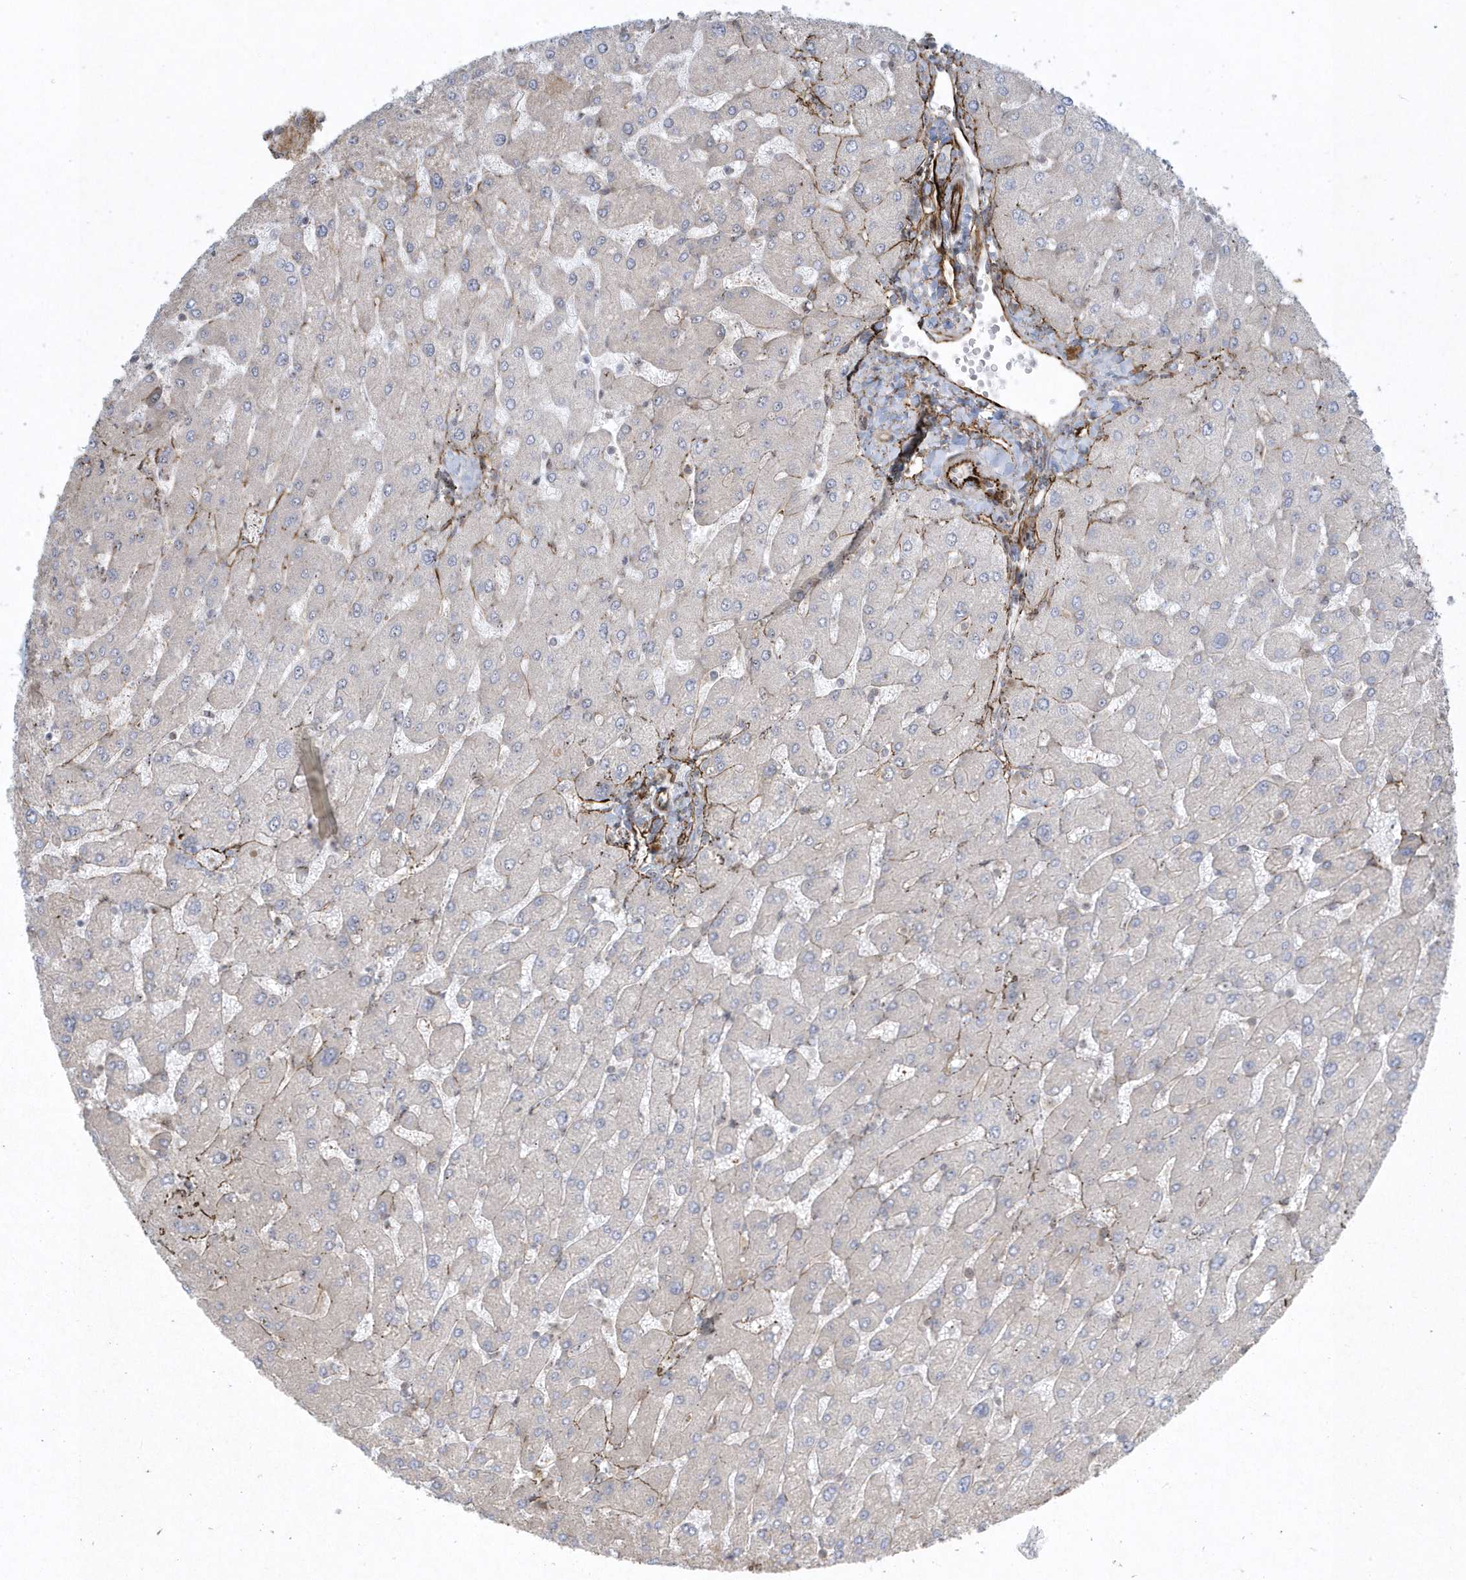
{"staining": {"intensity": "negative", "quantity": "none", "location": "none"}, "tissue": "liver", "cell_type": "Cholangiocytes", "image_type": "normal", "snomed": [{"axis": "morphology", "description": "Normal tissue, NOS"}, {"axis": "topography", "description": "Liver"}], "caption": "Liver stained for a protein using IHC reveals no staining cholangiocytes.", "gene": "MASP2", "patient": {"sex": "male", "age": 55}}